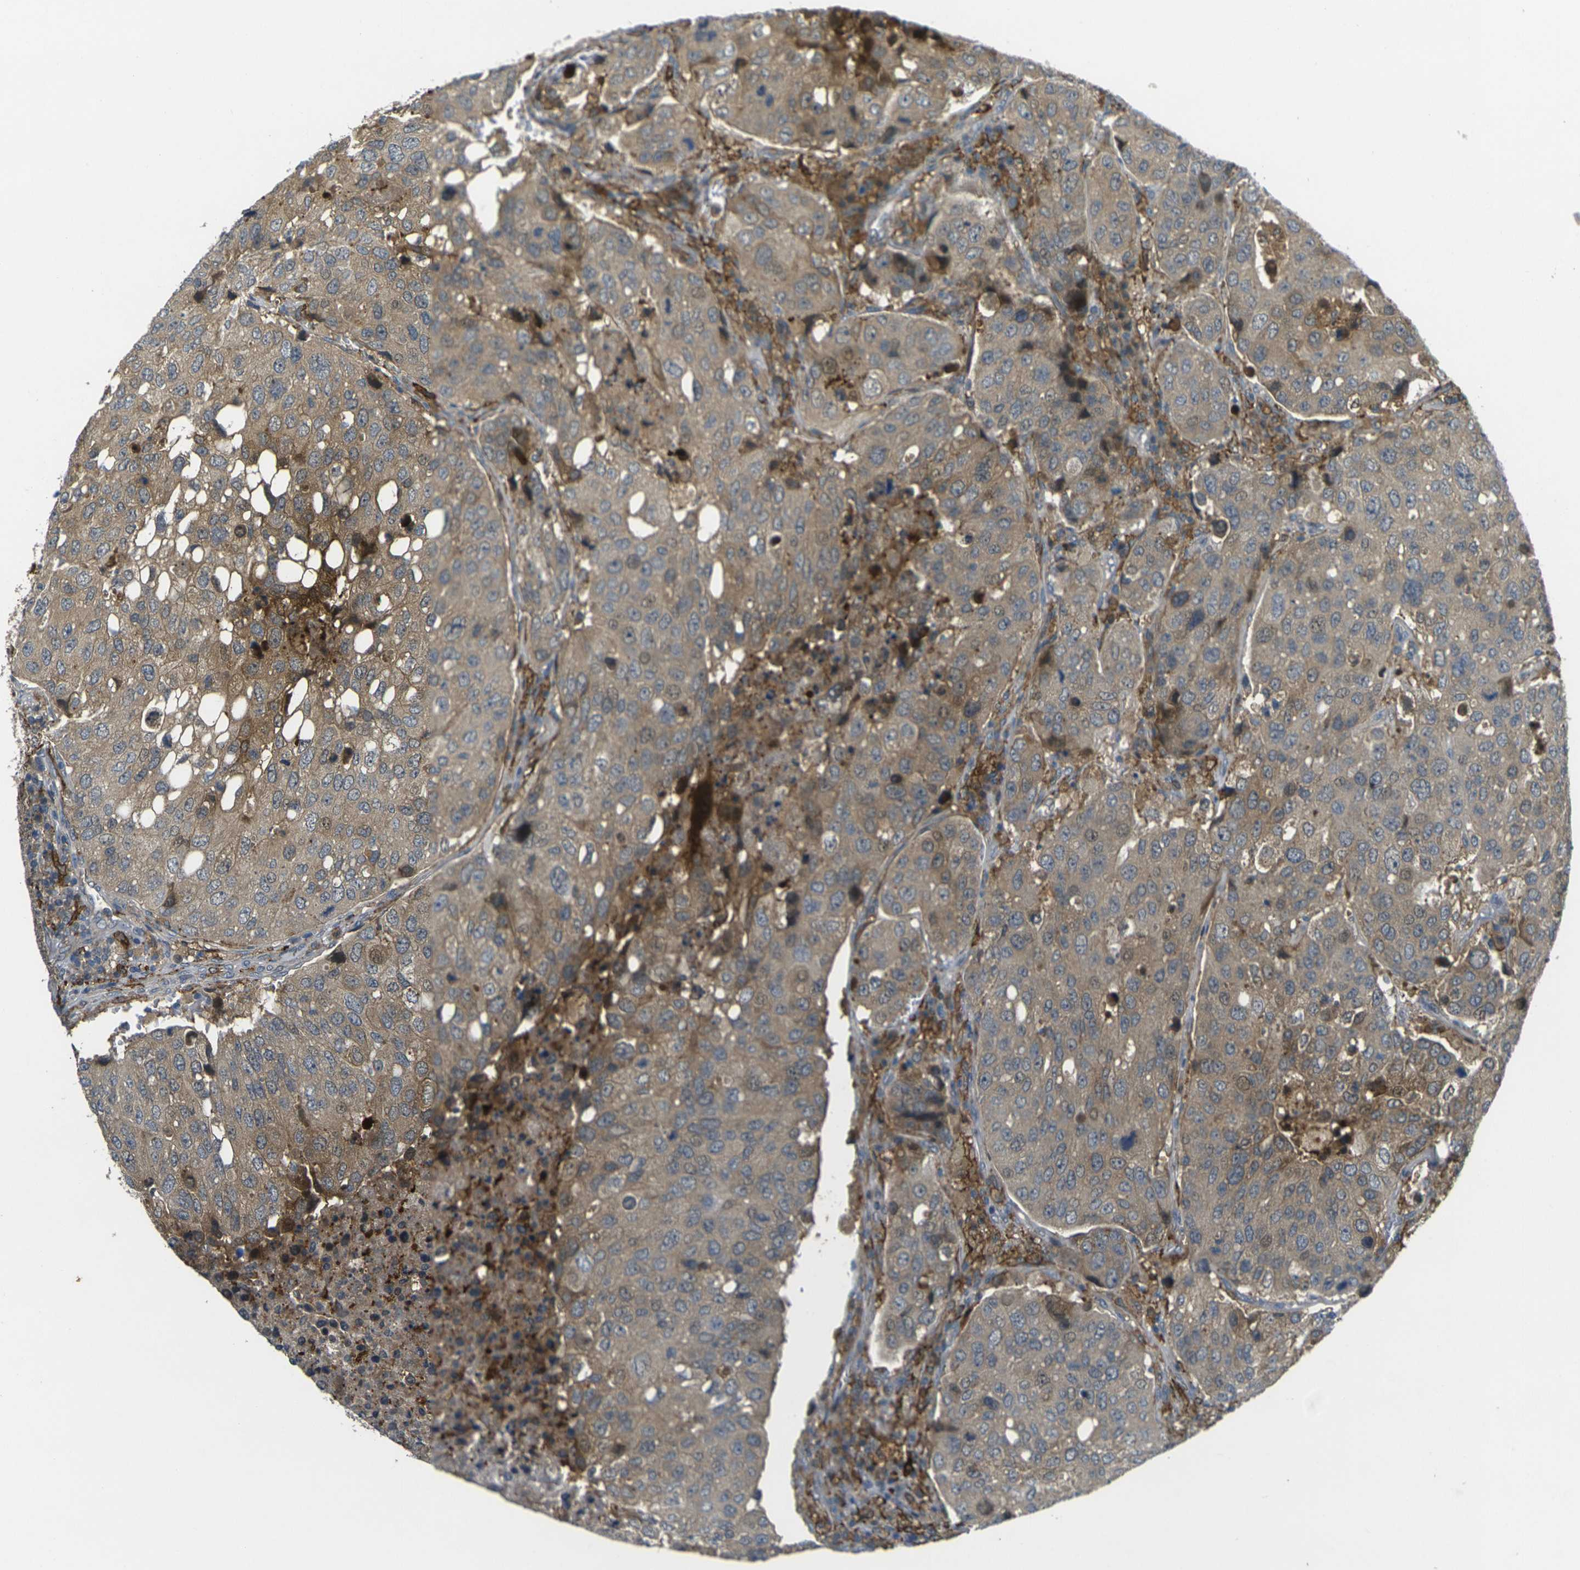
{"staining": {"intensity": "weak", "quantity": "25%-75%", "location": "cytoplasmic/membranous"}, "tissue": "urothelial cancer", "cell_type": "Tumor cells", "image_type": "cancer", "snomed": [{"axis": "morphology", "description": "Urothelial carcinoma, High grade"}, {"axis": "topography", "description": "Lymph node"}, {"axis": "topography", "description": "Urinary bladder"}], "caption": "A photomicrograph of human high-grade urothelial carcinoma stained for a protein demonstrates weak cytoplasmic/membranous brown staining in tumor cells.", "gene": "PIGL", "patient": {"sex": "male", "age": 51}}